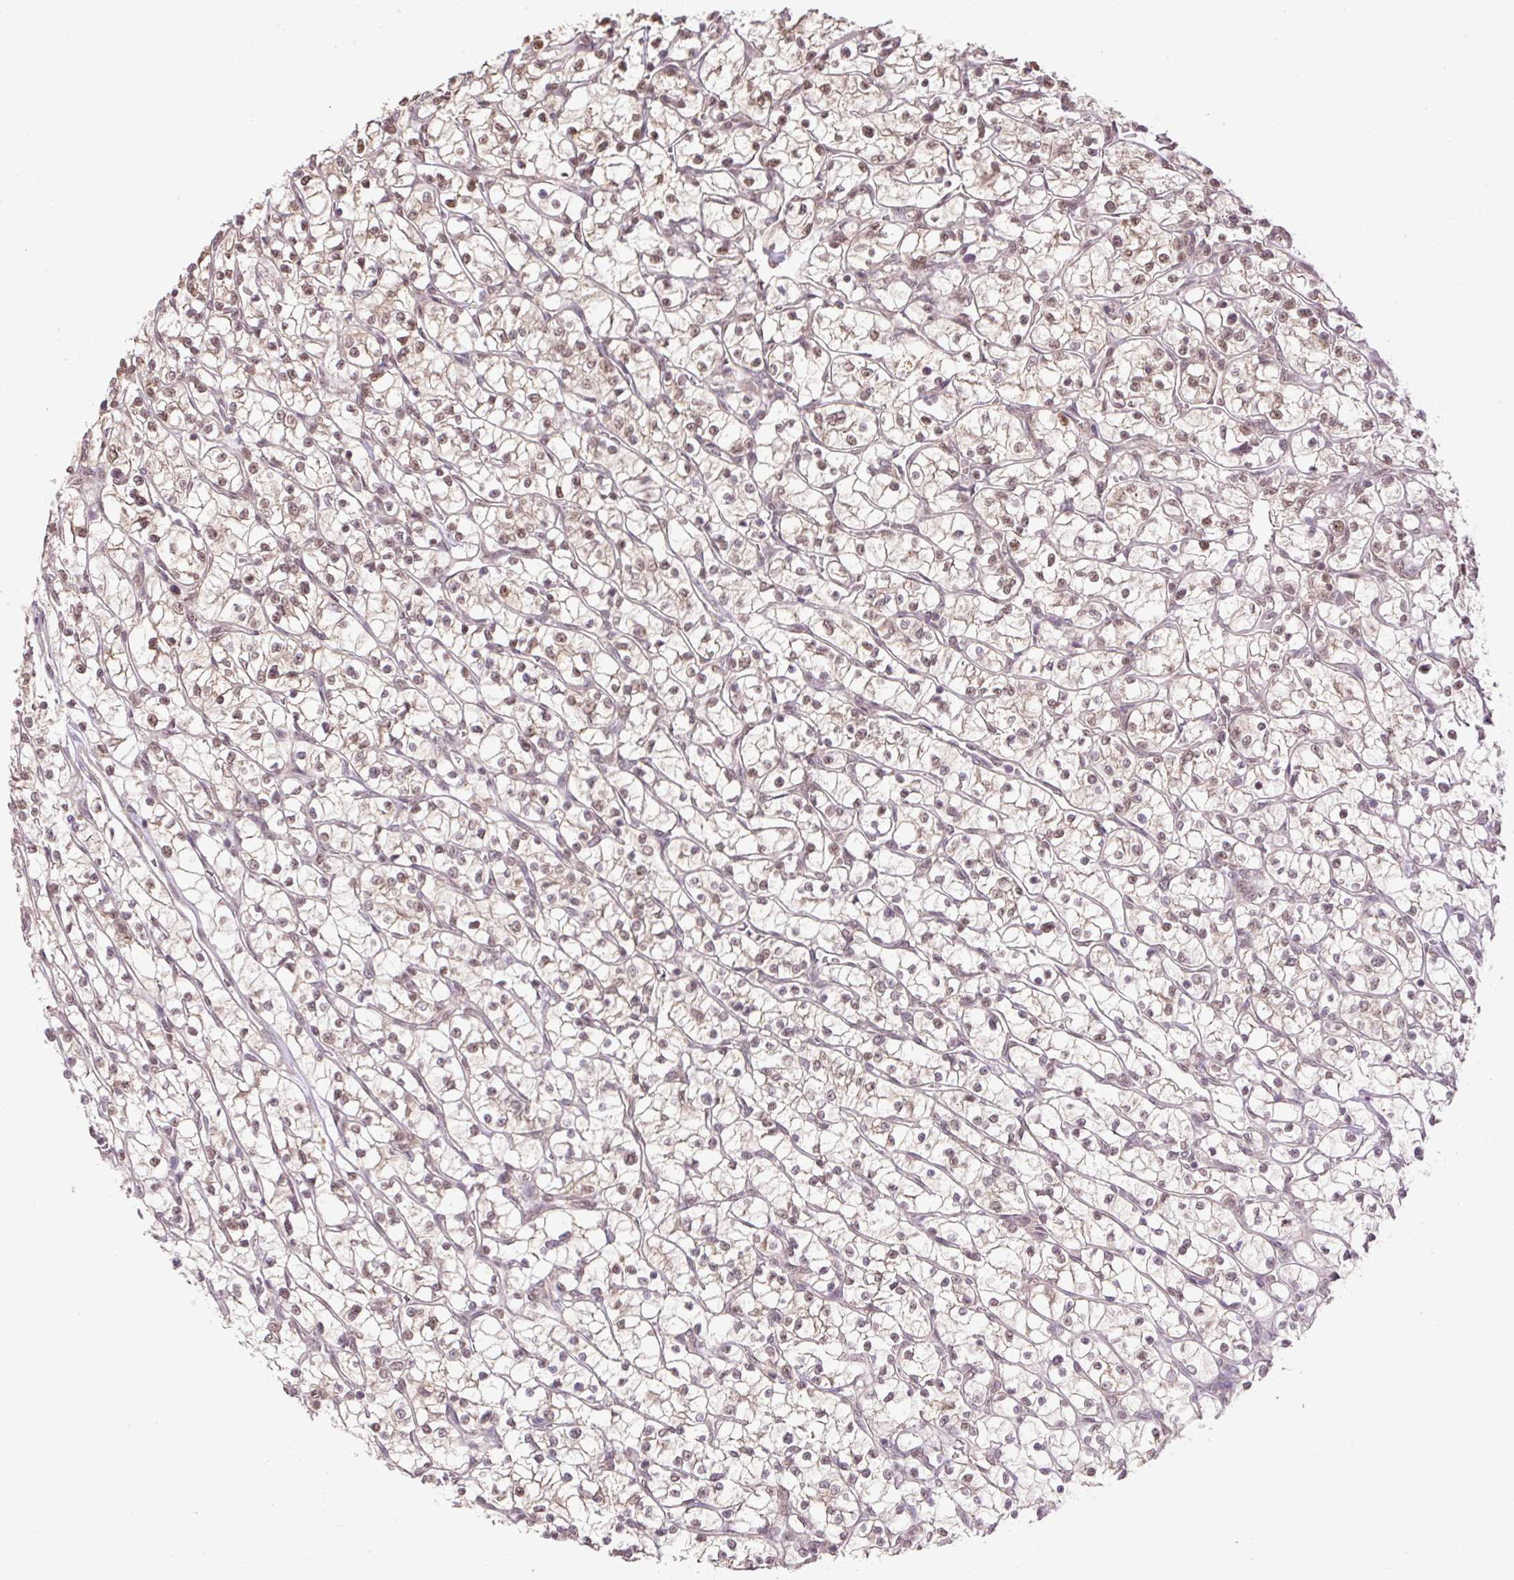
{"staining": {"intensity": "weak", "quantity": "25%-75%", "location": "nuclear"}, "tissue": "renal cancer", "cell_type": "Tumor cells", "image_type": "cancer", "snomed": [{"axis": "morphology", "description": "Adenocarcinoma, NOS"}, {"axis": "topography", "description": "Kidney"}], "caption": "A photomicrograph of adenocarcinoma (renal) stained for a protein demonstrates weak nuclear brown staining in tumor cells.", "gene": "VPS25", "patient": {"sex": "female", "age": 64}}